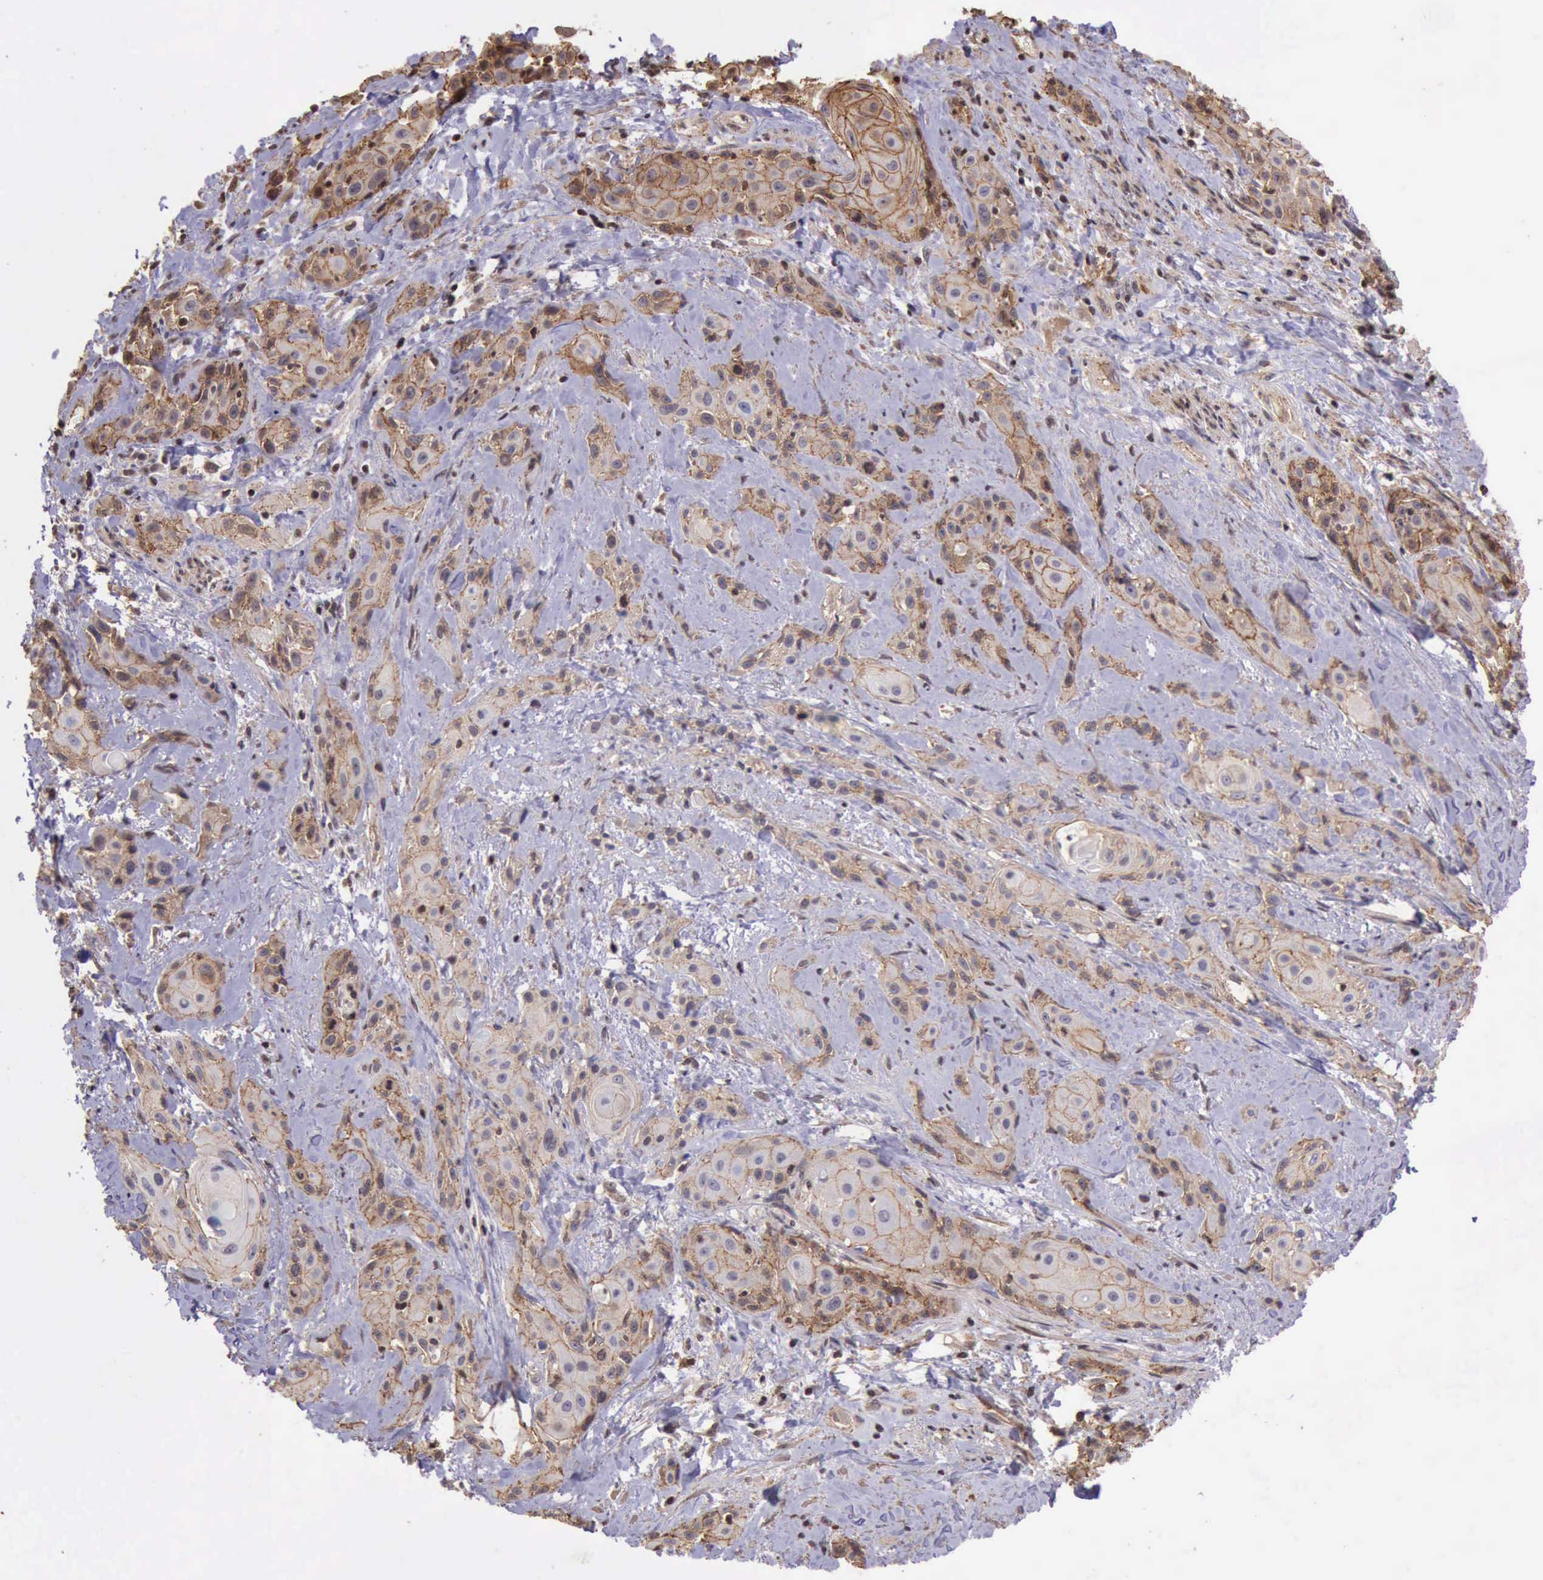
{"staining": {"intensity": "moderate", "quantity": "25%-75%", "location": "cytoplasmic/membranous"}, "tissue": "skin cancer", "cell_type": "Tumor cells", "image_type": "cancer", "snomed": [{"axis": "morphology", "description": "Squamous cell carcinoma, NOS"}, {"axis": "topography", "description": "Skin"}, {"axis": "topography", "description": "Anal"}], "caption": "Moderate cytoplasmic/membranous protein expression is seen in approximately 25%-75% of tumor cells in skin cancer (squamous cell carcinoma).", "gene": "CTNNB1", "patient": {"sex": "male", "age": 64}}